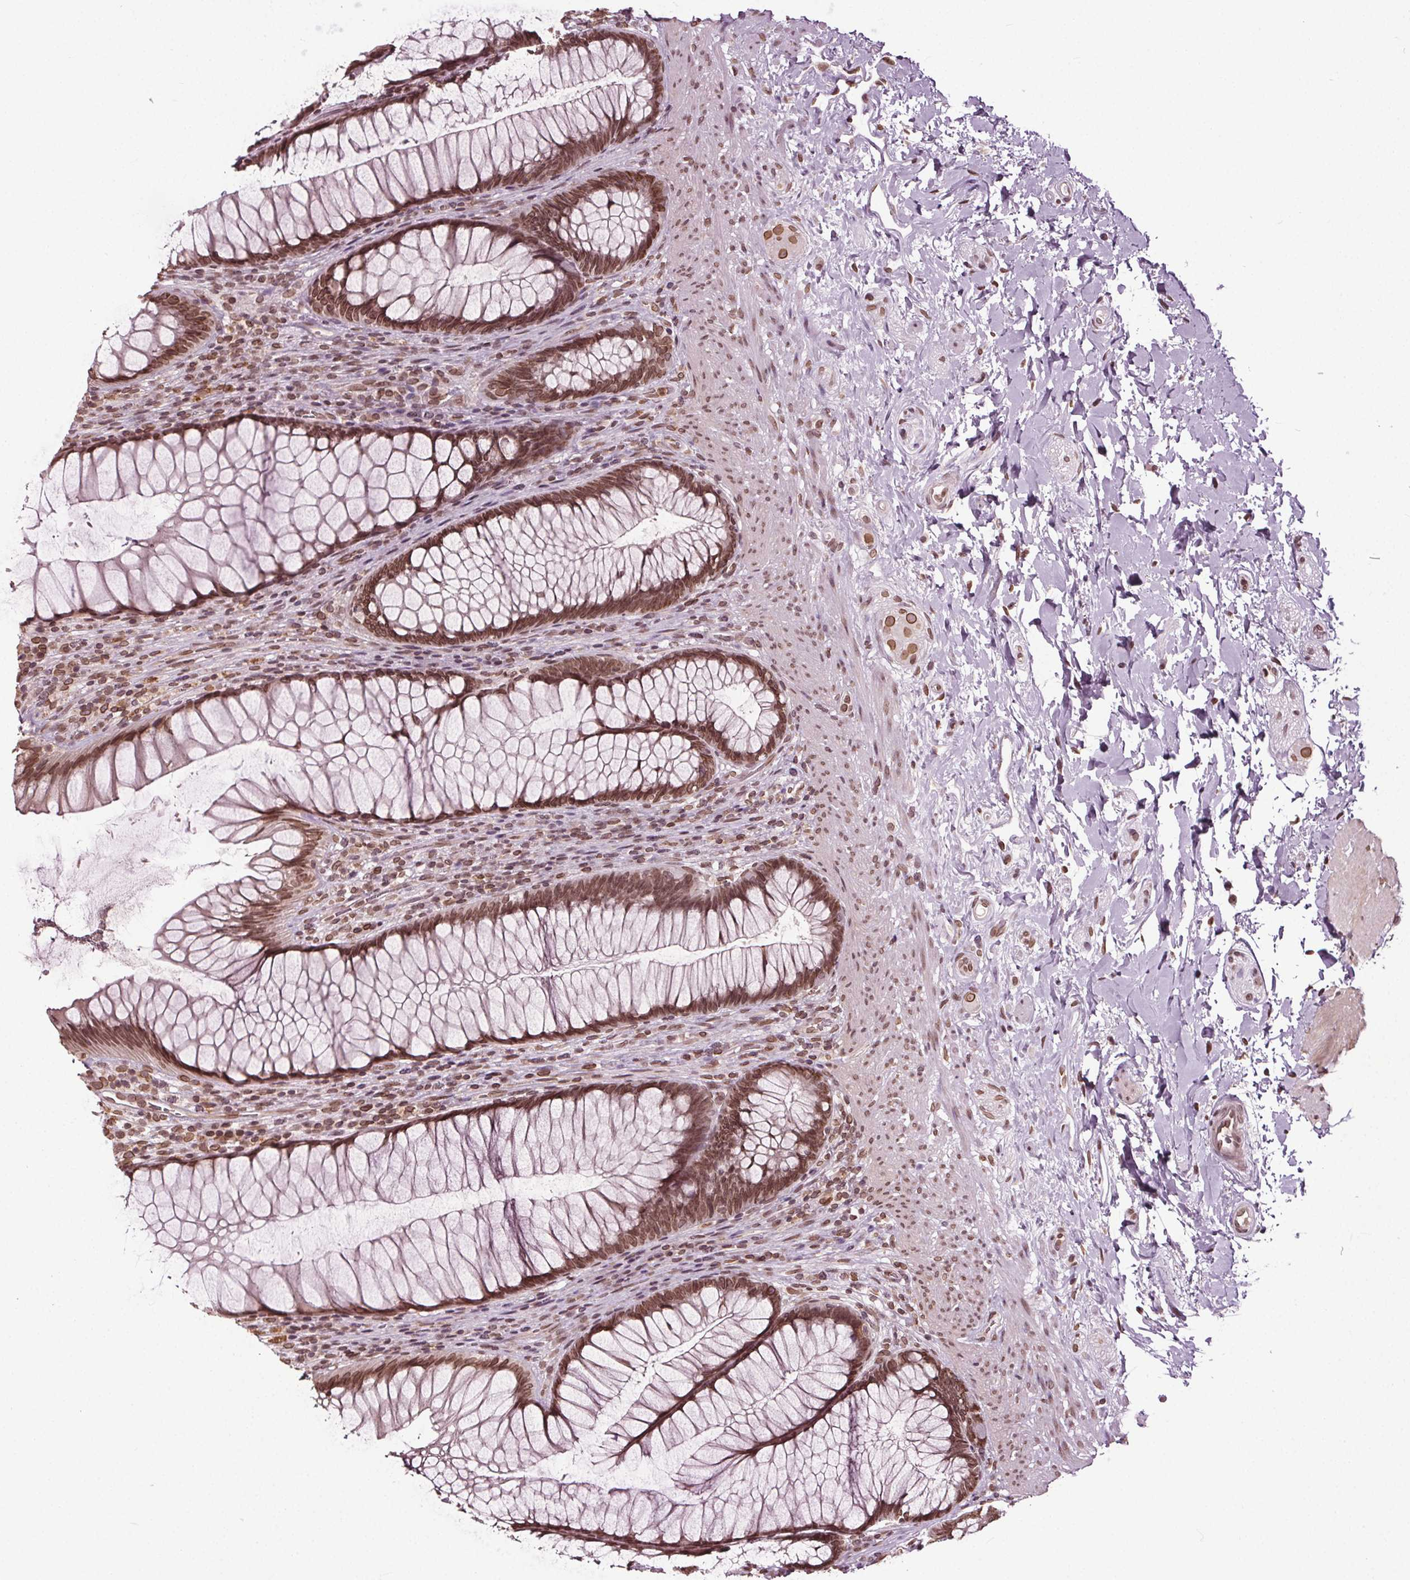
{"staining": {"intensity": "moderate", "quantity": ">75%", "location": "cytoplasmic/membranous,nuclear"}, "tissue": "rectum", "cell_type": "Glandular cells", "image_type": "normal", "snomed": [{"axis": "morphology", "description": "Normal tissue, NOS"}, {"axis": "topography", "description": "Smooth muscle"}, {"axis": "topography", "description": "Rectum"}], "caption": "Immunohistochemistry (IHC) image of normal rectum stained for a protein (brown), which reveals medium levels of moderate cytoplasmic/membranous,nuclear staining in approximately >75% of glandular cells.", "gene": "TTC39C", "patient": {"sex": "male", "age": 53}}